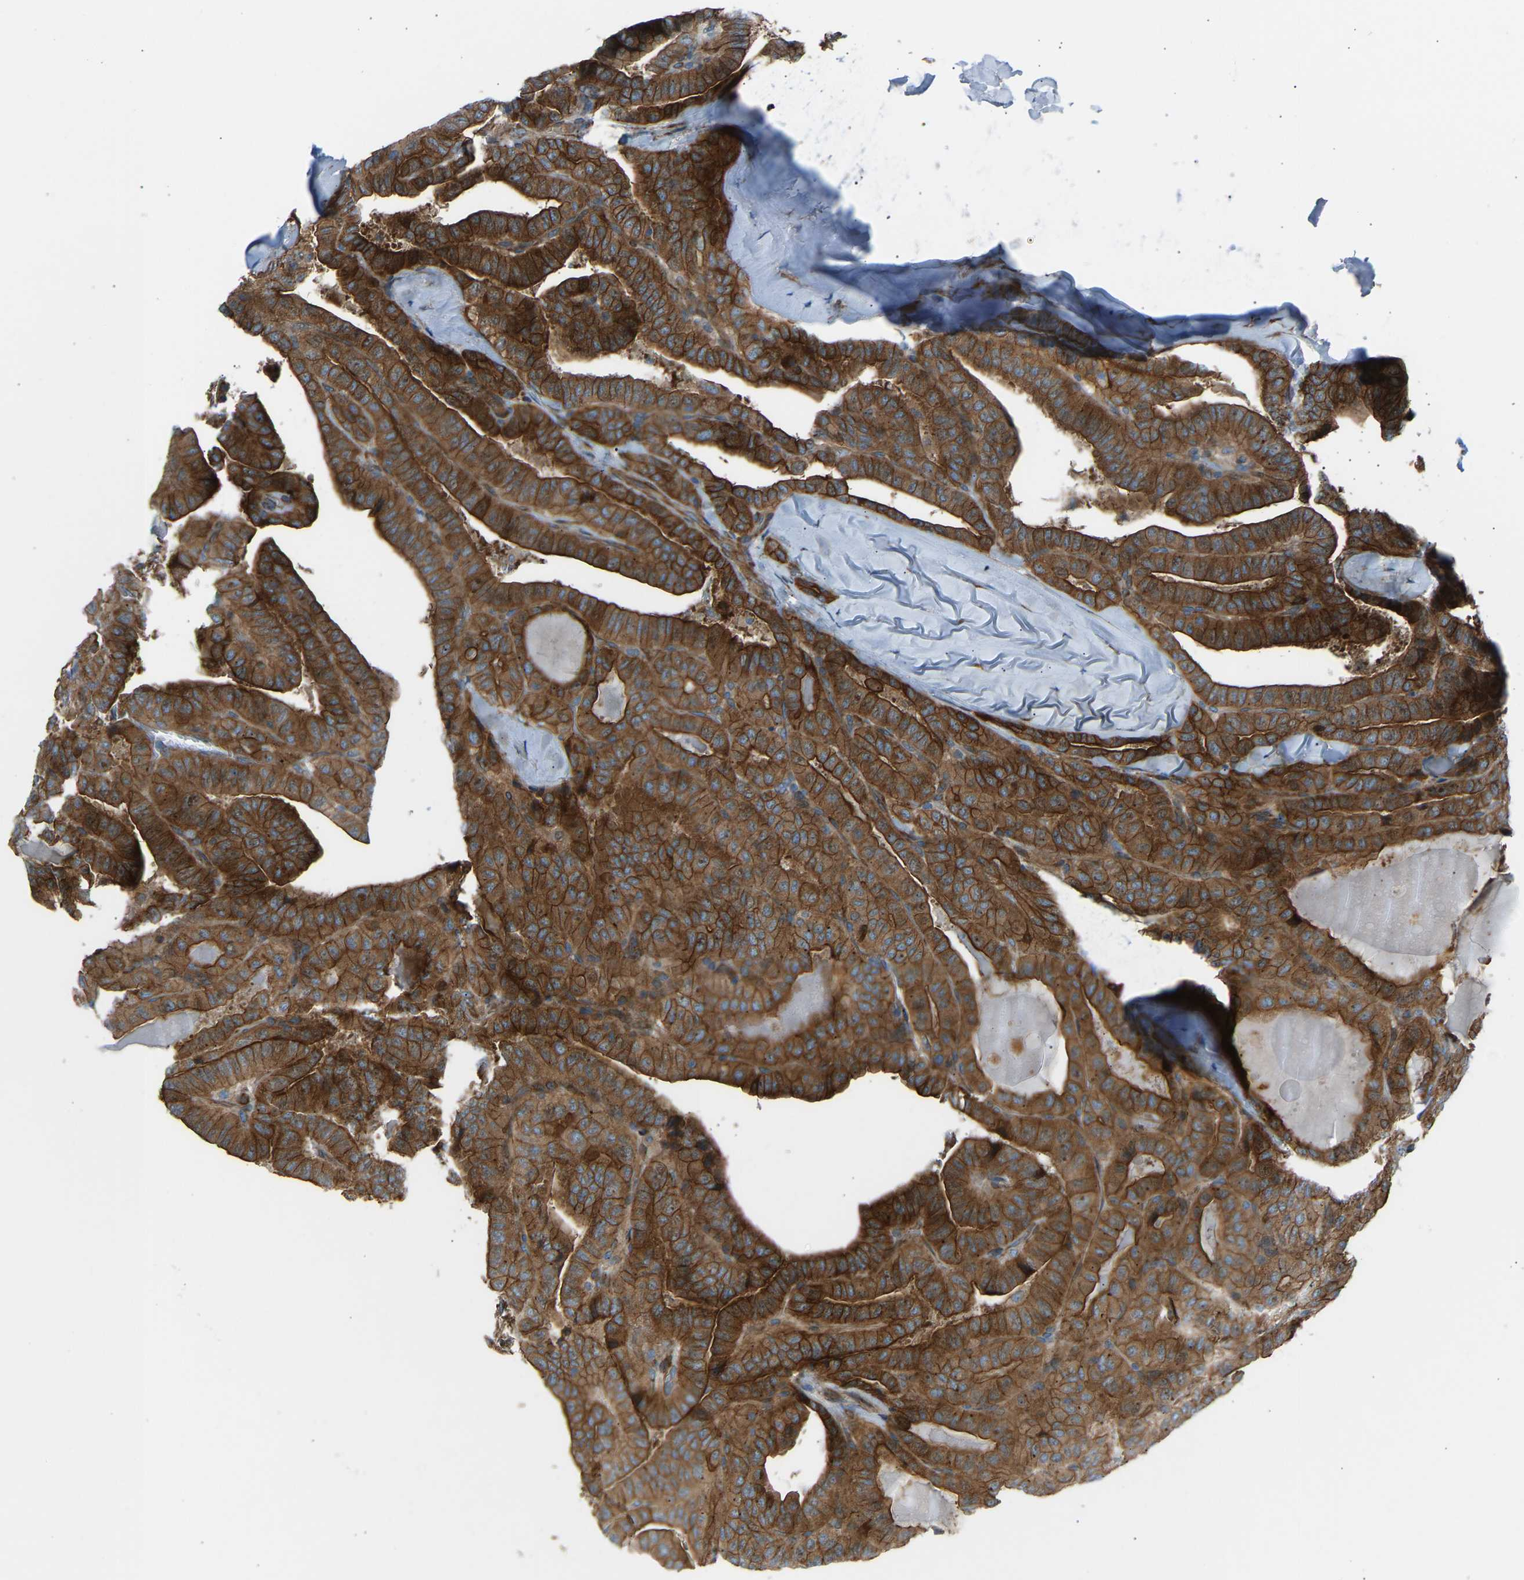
{"staining": {"intensity": "strong", "quantity": ">75%", "location": "cytoplasmic/membranous"}, "tissue": "thyroid cancer", "cell_type": "Tumor cells", "image_type": "cancer", "snomed": [{"axis": "morphology", "description": "Papillary adenocarcinoma, NOS"}, {"axis": "topography", "description": "Thyroid gland"}], "caption": "There is high levels of strong cytoplasmic/membranous positivity in tumor cells of thyroid cancer, as demonstrated by immunohistochemical staining (brown color).", "gene": "VPS41", "patient": {"sex": "male", "age": 77}}